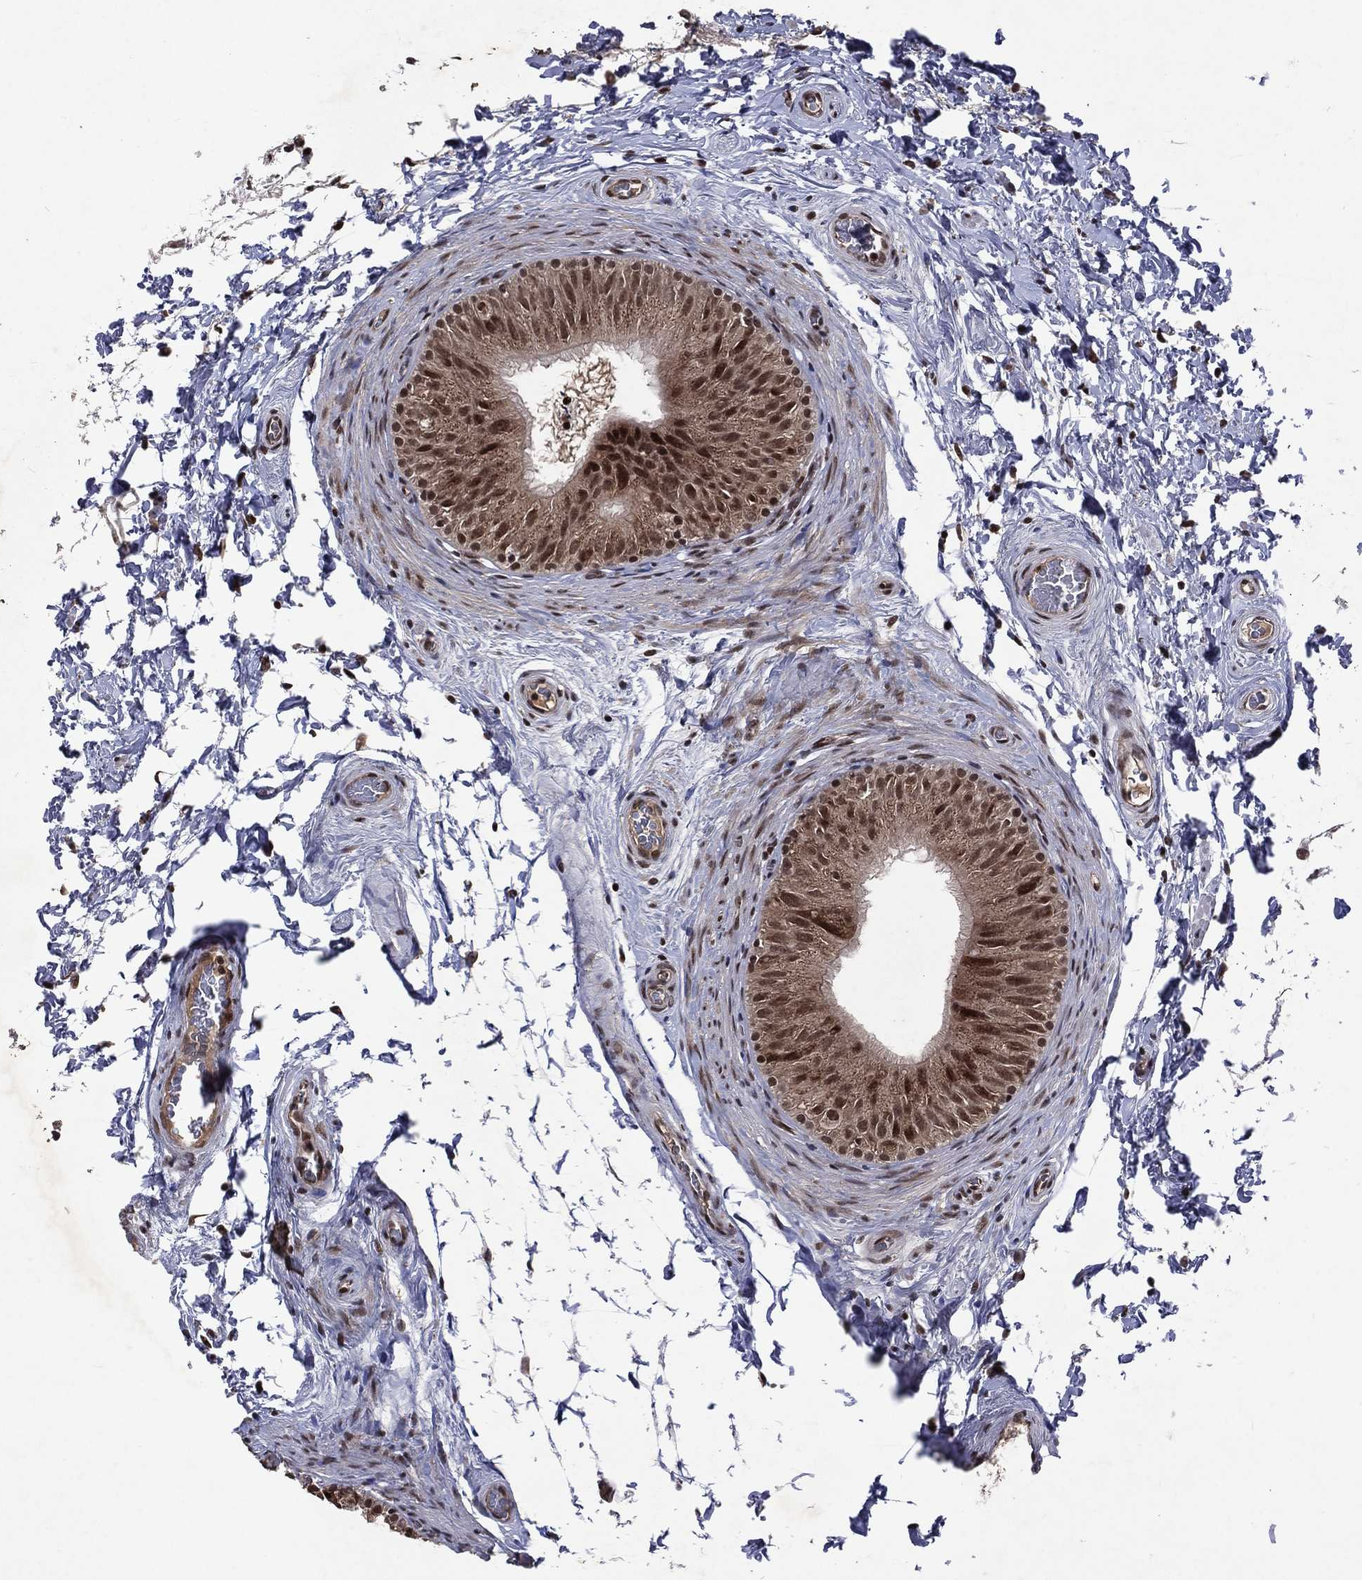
{"staining": {"intensity": "strong", "quantity": ">75%", "location": "cytoplasmic/membranous,nuclear"}, "tissue": "epididymis", "cell_type": "Glandular cells", "image_type": "normal", "snomed": [{"axis": "morphology", "description": "Normal tissue, NOS"}, {"axis": "topography", "description": "Epididymis"}], "caption": "An immunohistochemistry histopathology image of unremarkable tissue is shown. Protein staining in brown highlights strong cytoplasmic/membranous,nuclear positivity in epididymis within glandular cells. (DAB (3,3'-diaminobenzidine) IHC with brightfield microscopy, high magnification).", "gene": "DMAP1", "patient": {"sex": "male", "age": 34}}